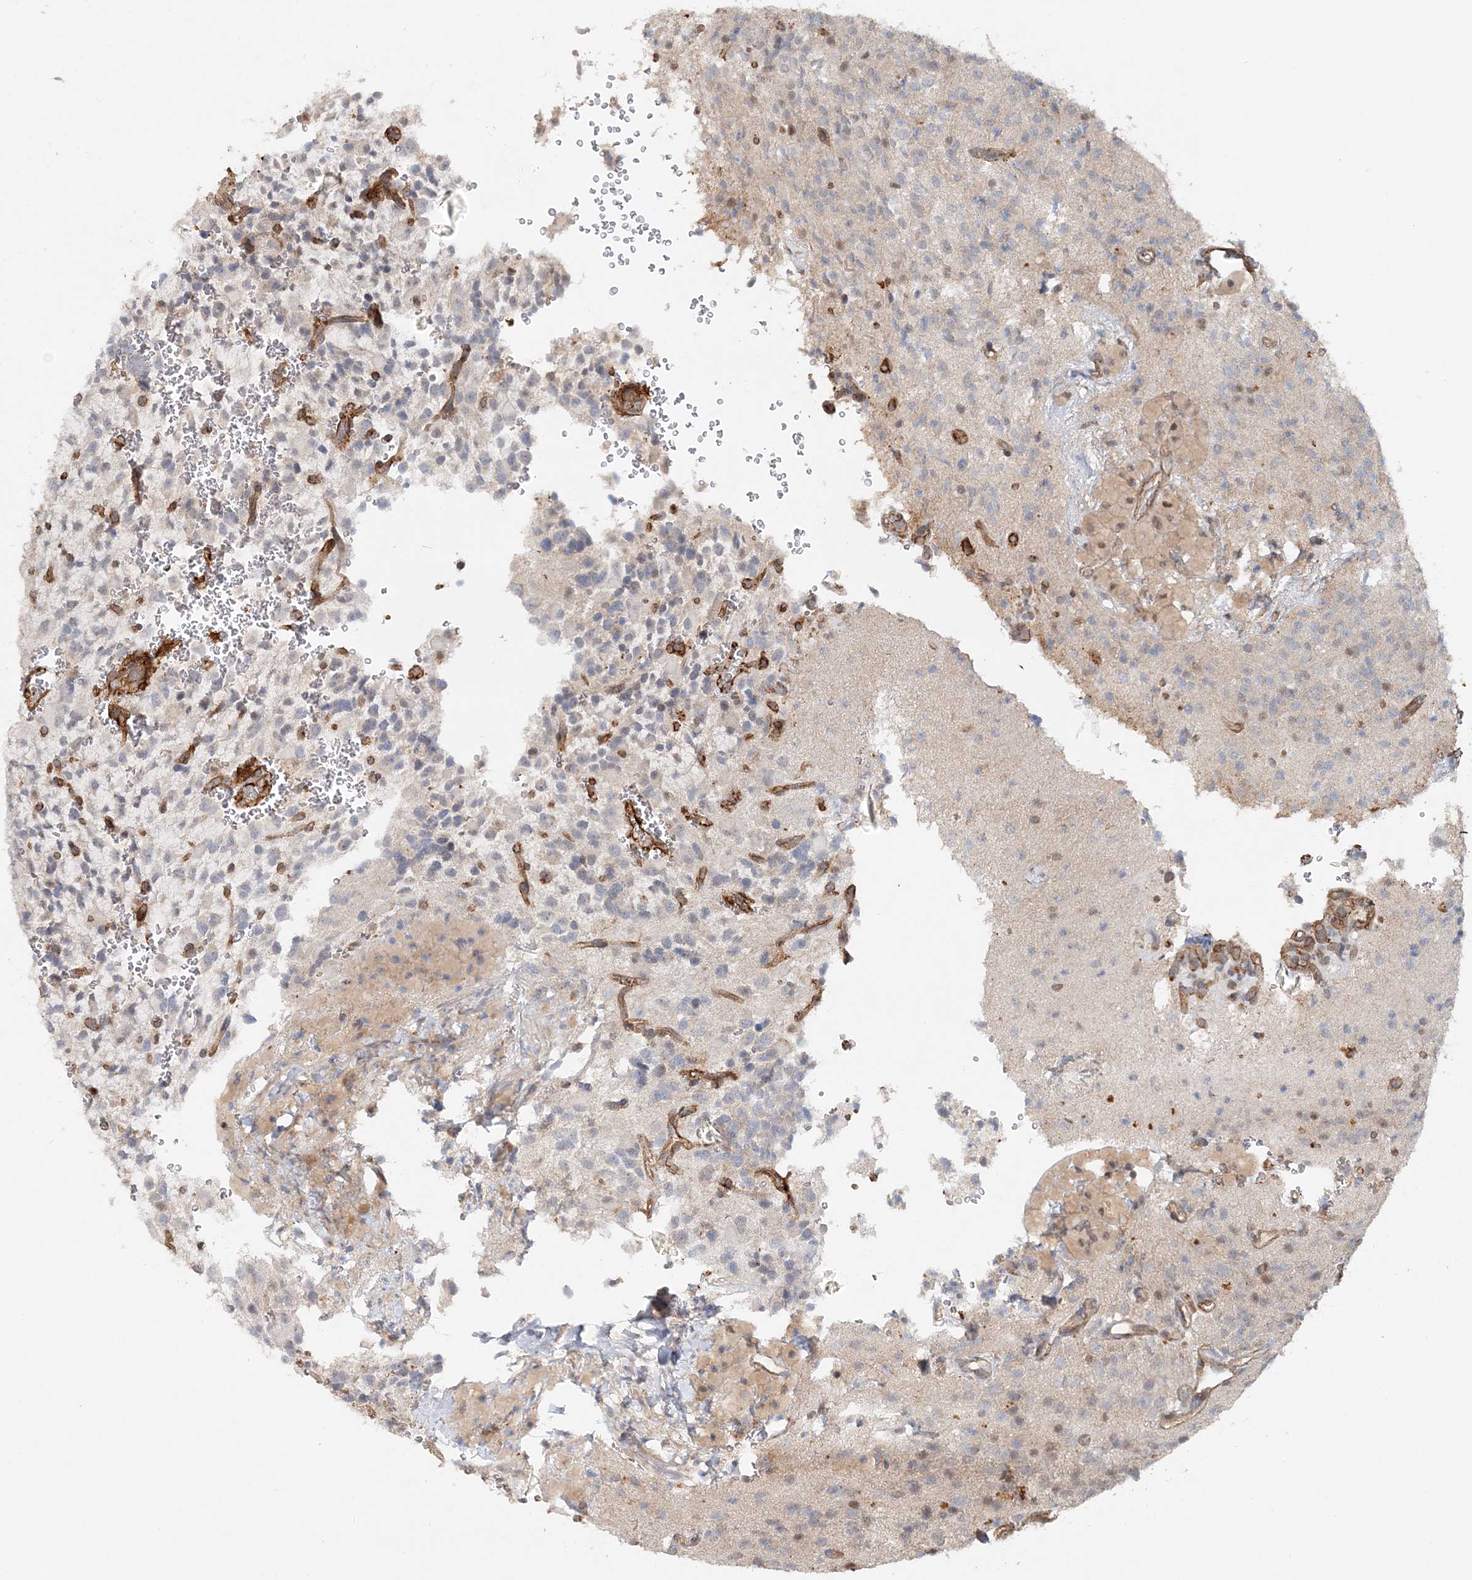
{"staining": {"intensity": "negative", "quantity": "none", "location": "none"}, "tissue": "glioma", "cell_type": "Tumor cells", "image_type": "cancer", "snomed": [{"axis": "morphology", "description": "Glioma, malignant, High grade"}, {"axis": "topography", "description": "Brain"}], "caption": "The photomicrograph displays no significant staining in tumor cells of glioma. (DAB immunohistochemistry (IHC) with hematoxylin counter stain).", "gene": "MAT2B", "patient": {"sex": "male", "age": 34}}